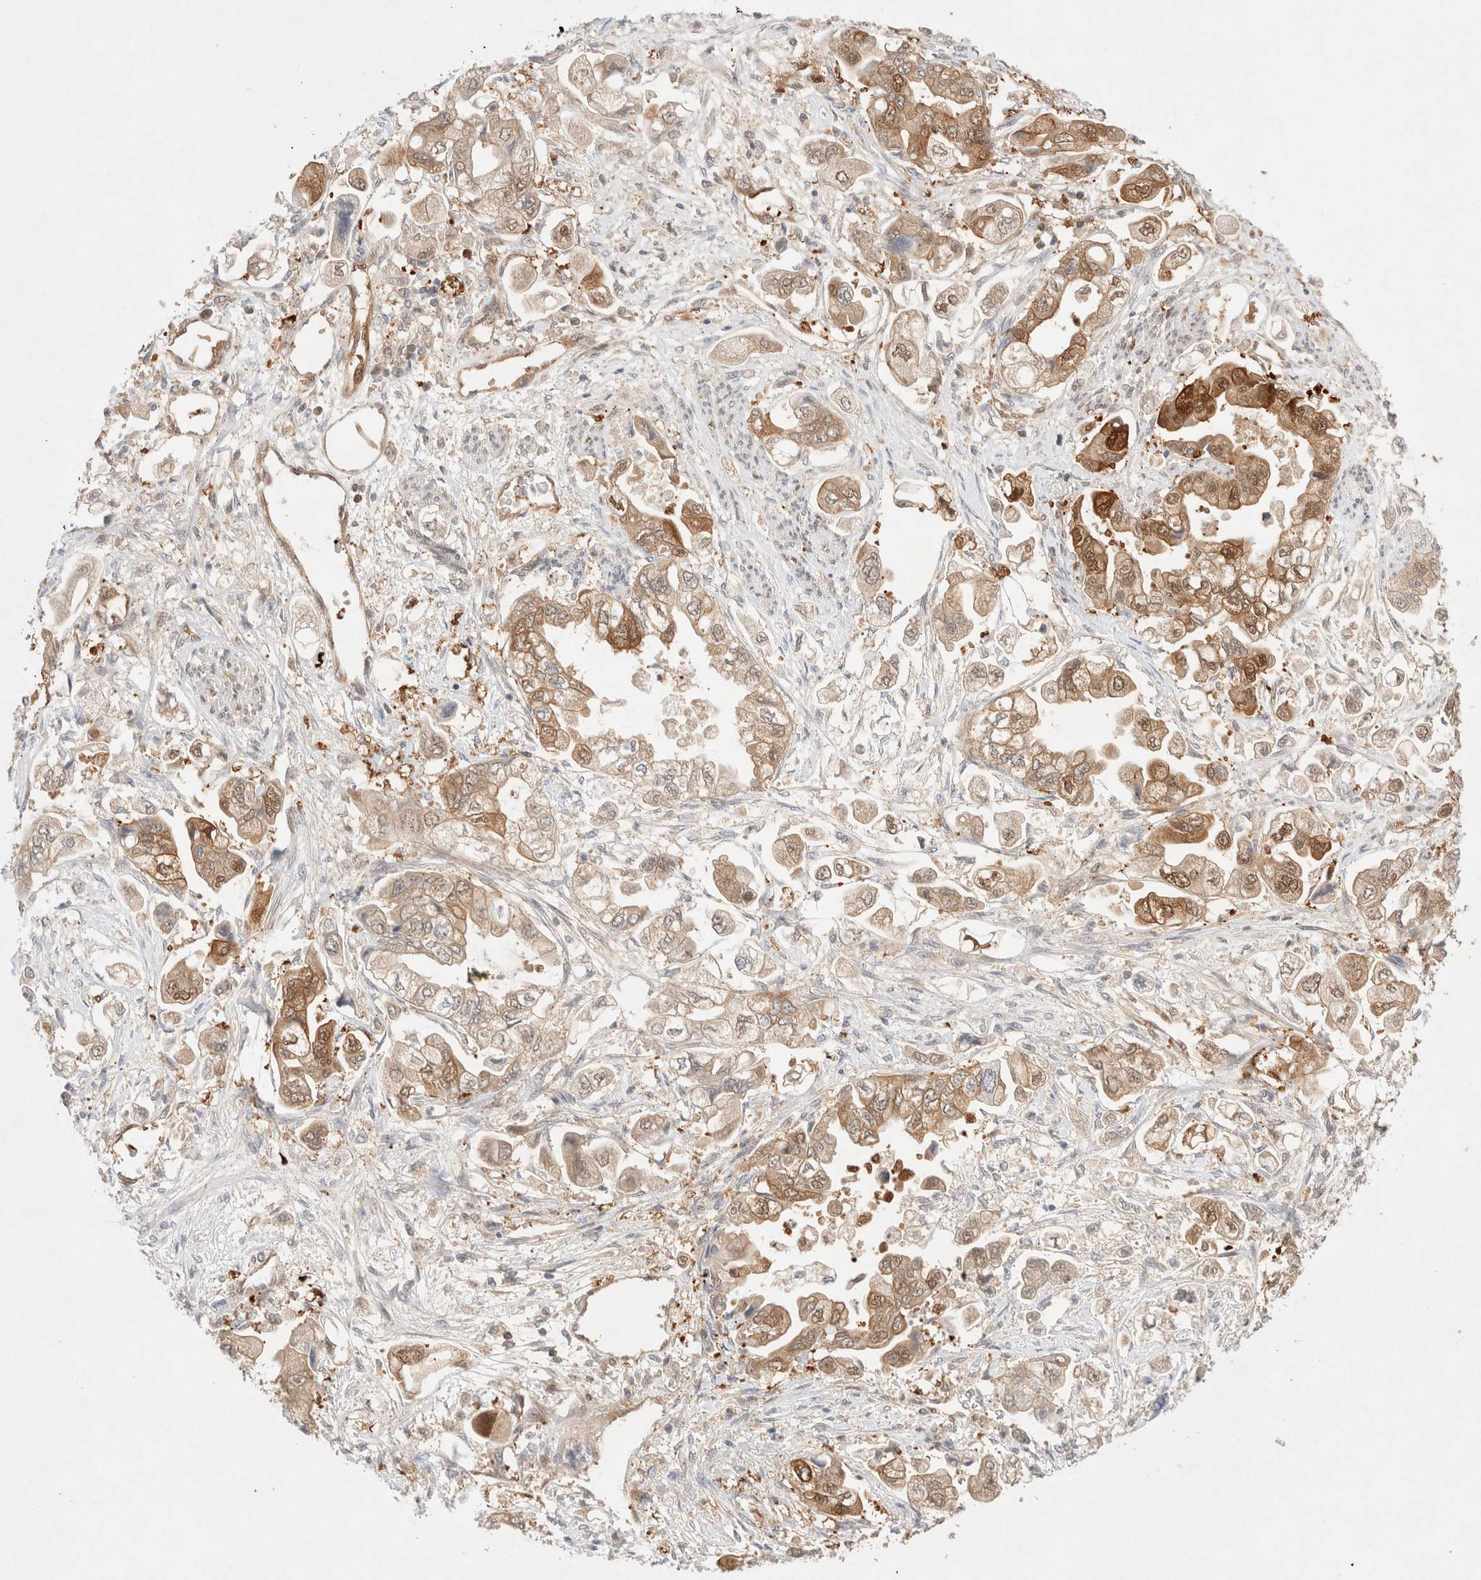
{"staining": {"intensity": "moderate", "quantity": ">75%", "location": "cytoplasmic/membranous,nuclear"}, "tissue": "stomach cancer", "cell_type": "Tumor cells", "image_type": "cancer", "snomed": [{"axis": "morphology", "description": "Adenocarcinoma, NOS"}, {"axis": "topography", "description": "Stomach"}], "caption": "Protein expression by immunohistochemistry (IHC) exhibits moderate cytoplasmic/membranous and nuclear staining in approximately >75% of tumor cells in stomach cancer (adenocarcinoma).", "gene": "STARD10", "patient": {"sex": "male", "age": 62}}